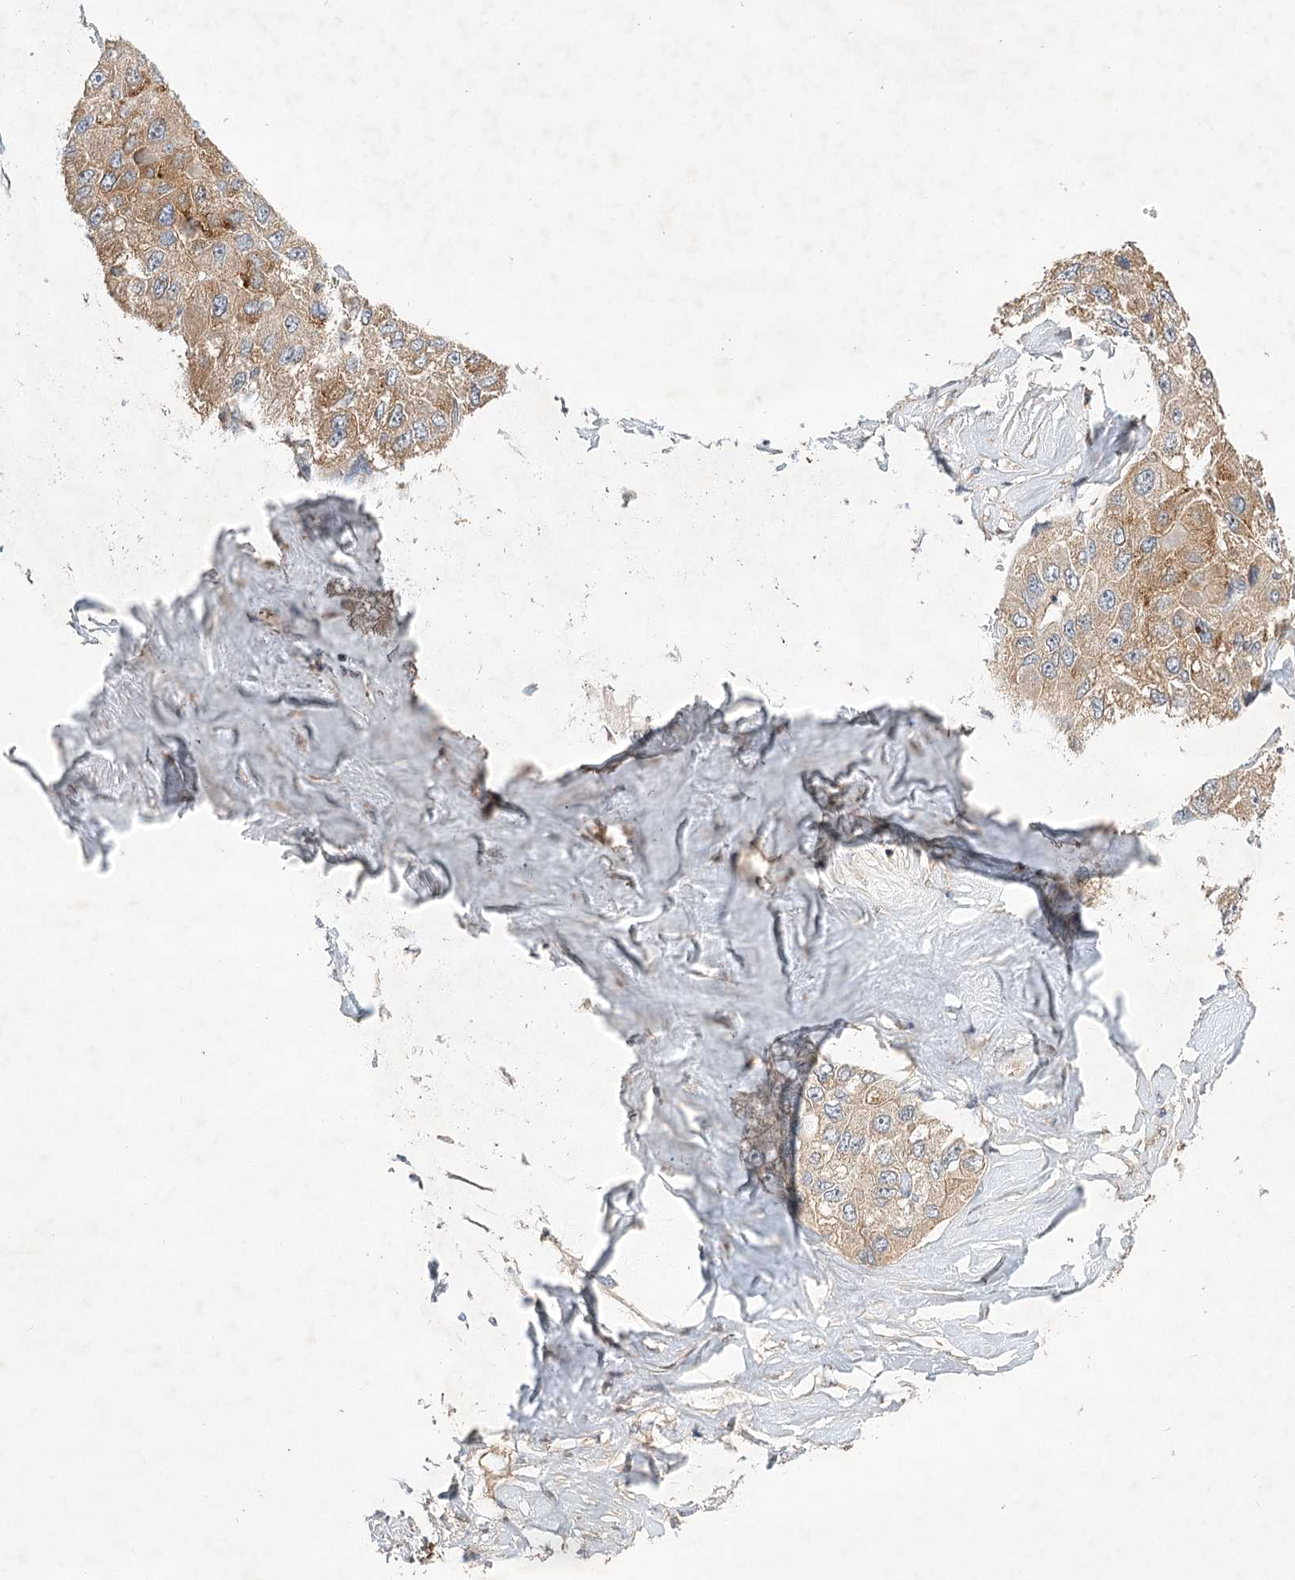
{"staining": {"intensity": "weak", "quantity": ">75%", "location": "cytoplasmic/membranous"}, "tissue": "liver cancer", "cell_type": "Tumor cells", "image_type": "cancer", "snomed": [{"axis": "morphology", "description": "Carcinoma, Hepatocellular, NOS"}, {"axis": "topography", "description": "Liver"}], "caption": "The image exhibits a brown stain indicating the presence of a protein in the cytoplasmic/membranous of tumor cells in liver cancer (hepatocellular carcinoma).", "gene": "LSS", "patient": {"sex": "male", "age": 80}}